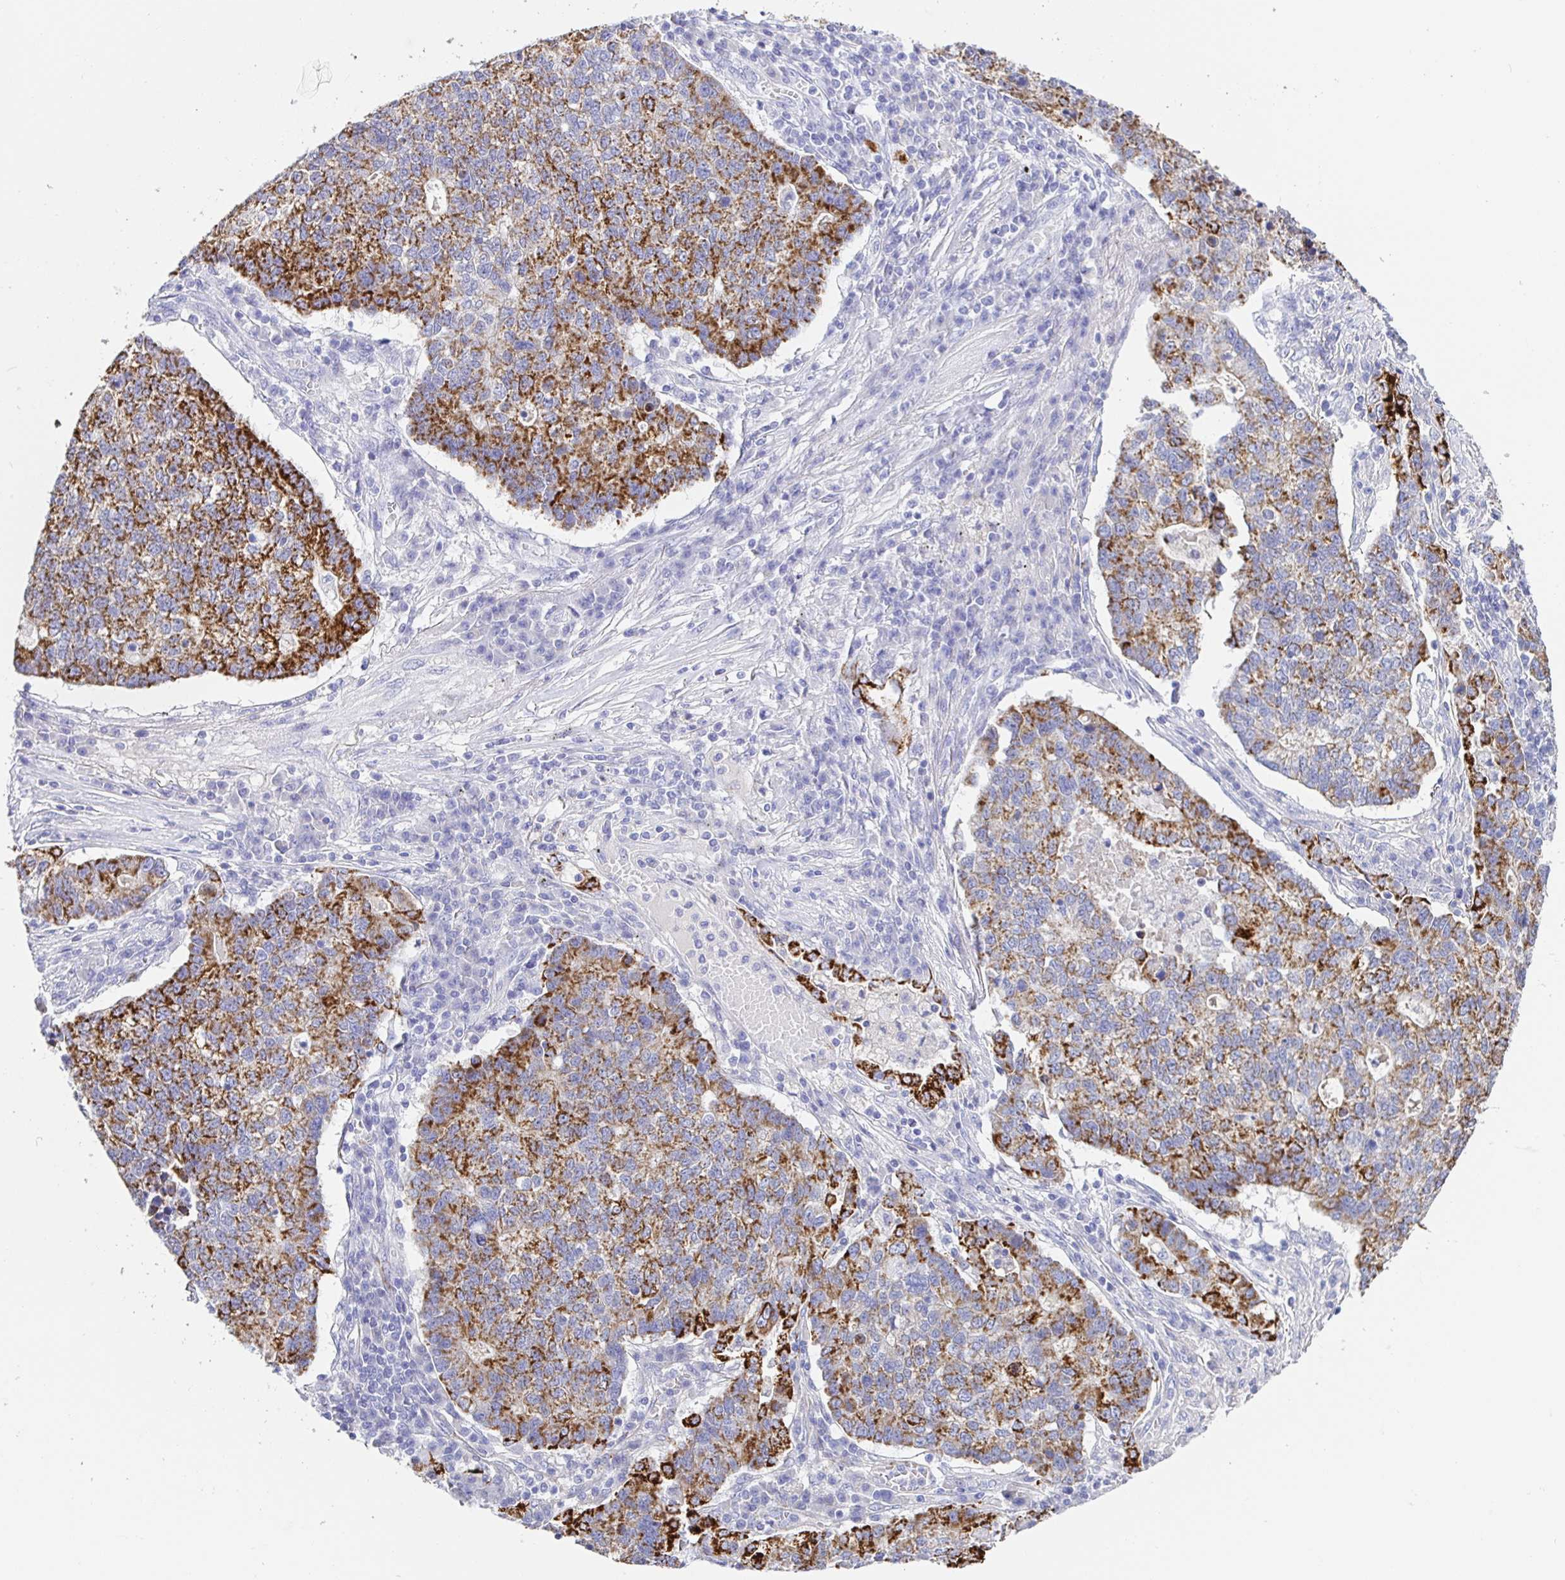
{"staining": {"intensity": "moderate", "quantity": "25%-75%", "location": "cytoplasmic/membranous"}, "tissue": "lung cancer", "cell_type": "Tumor cells", "image_type": "cancer", "snomed": [{"axis": "morphology", "description": "Adenocarcinoma, NOS"}, {"axis": "topography", "description": "Lung"}], "caption": "This is an image of immunohistochemistry (IHC) staining of lung cancer (adenocarcinoma), which shows moderate expression in the cytoplasmic/membranous of tumor cells.", "gene": "MAOA", "patient": {"sex": "male", "age": 57}}